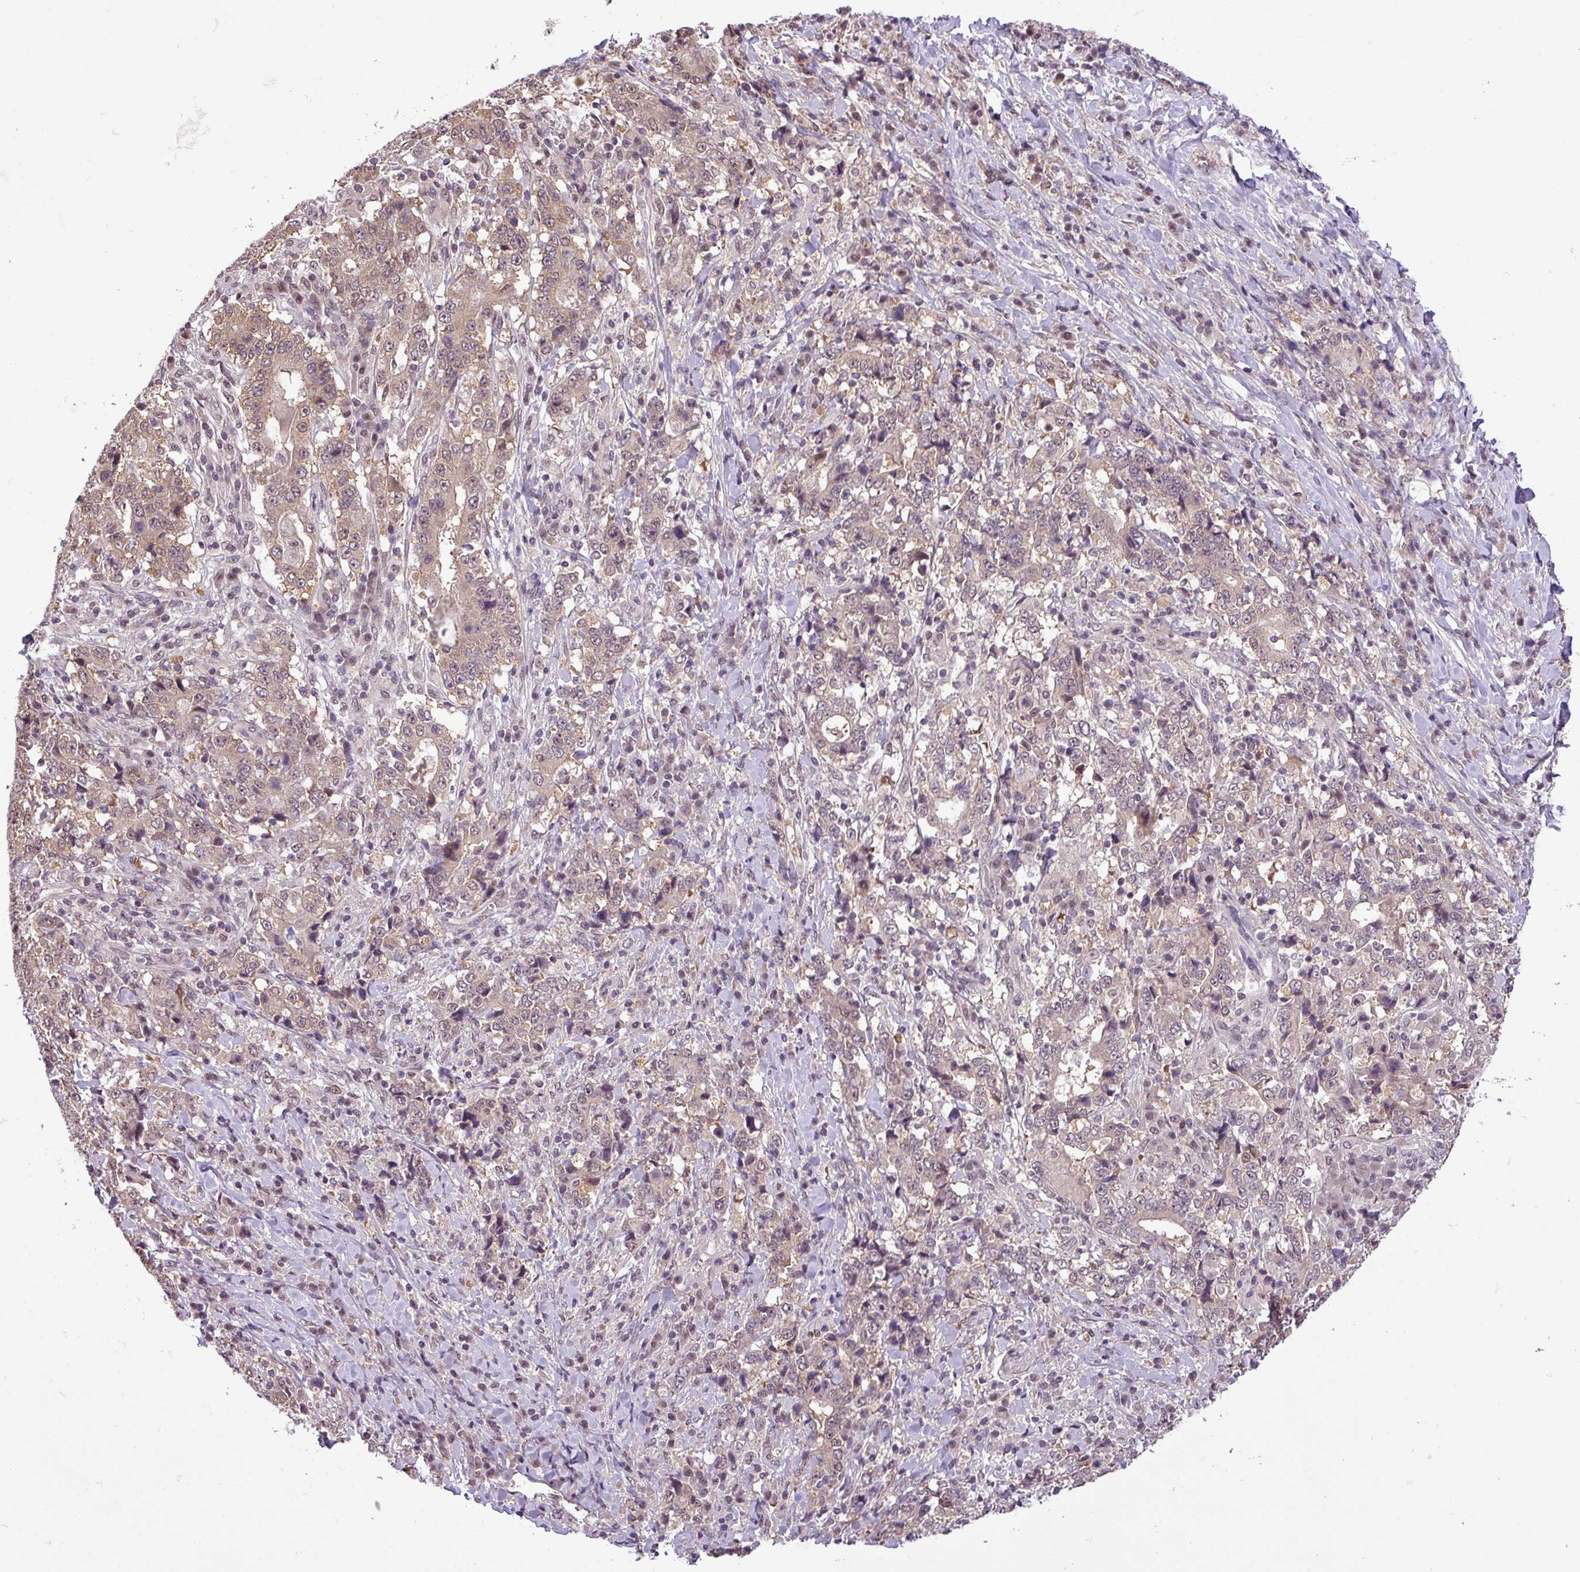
{"staining": {"intensity": "weak", "quantity": ">75%", "location": "cytoplasmic/membranous,nuclear"}, "tissue": "stomach cancer", "cell_type": "Tumor cells", "image_type": "cancer", "snomed": [{"axis": "morphology", "description": "Normal tissue, NOS"}, {"axis": "morphology", "description": "Adenocarcinoma, NOS"}, {"axis": "topography", "description": "Stomach, upper"}, {"axis": "topography", "description": "Stomach"}], "caption": "Adenocarcinoma (stomach) stained with a brown dye exhibits weak cytoplasmic/membranous and nuclear positive staining in approximately >75% of tumor cells.", "gene": "MFHAS1", "patient": {"sex": "male", "age": 59}}